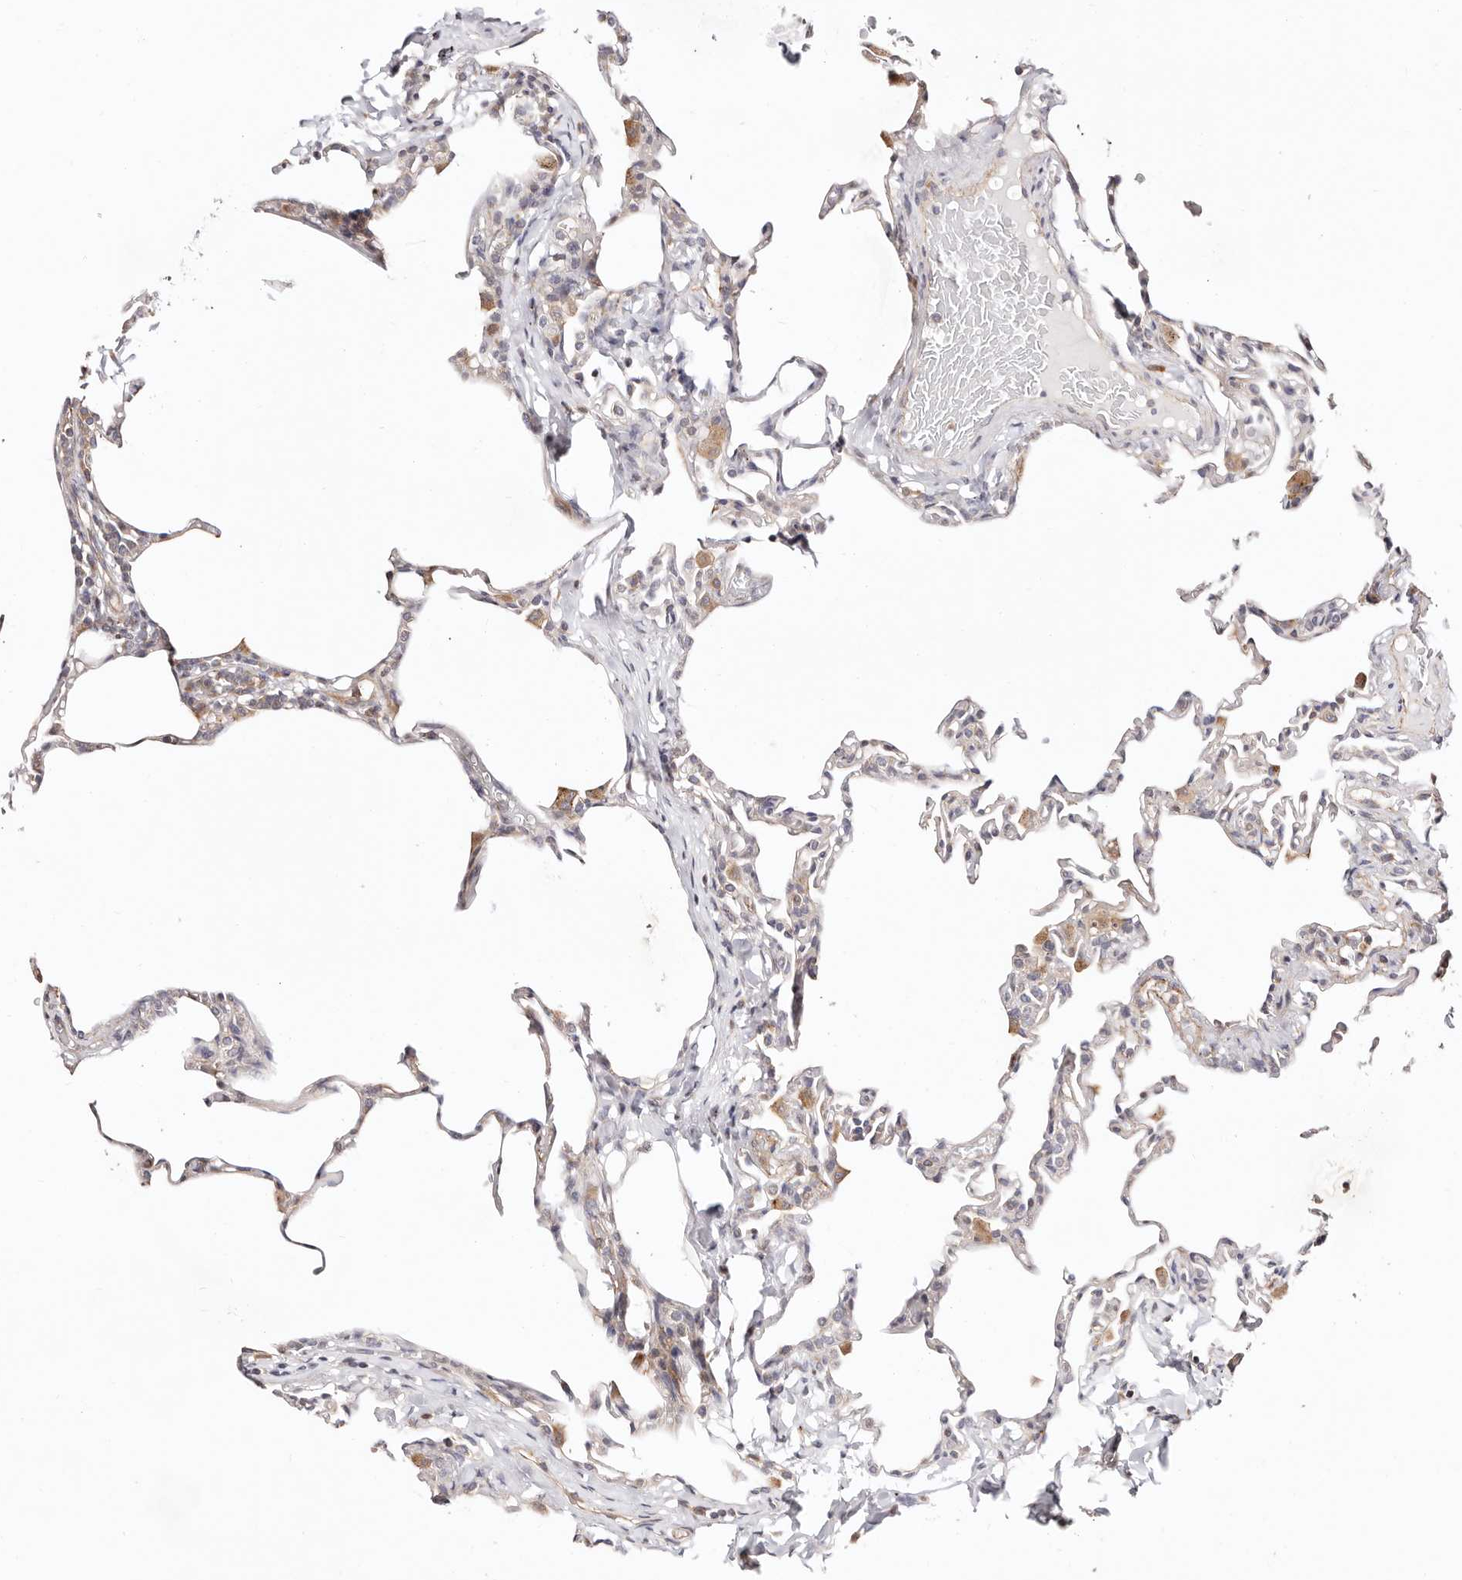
{"staining": {"intensity": "weak", "quantity": "<25%", "location": "cytoplasmic/membranous"}, "tissue": "lung", "cell_type": "Alveolar cells", "image_type": "normal", "snomed": [{"axis": "morphology", "description": "Normal tissue, NOS"}, {"axis": "topography", "description": "Lung"}], "caption": "This is an immunohistochemistry (IHC) micrograph of benign lung. There is no positivity in alveolar cells.", "gene": "MAPK1", "patient": {"sex": "male", "age": 20}}